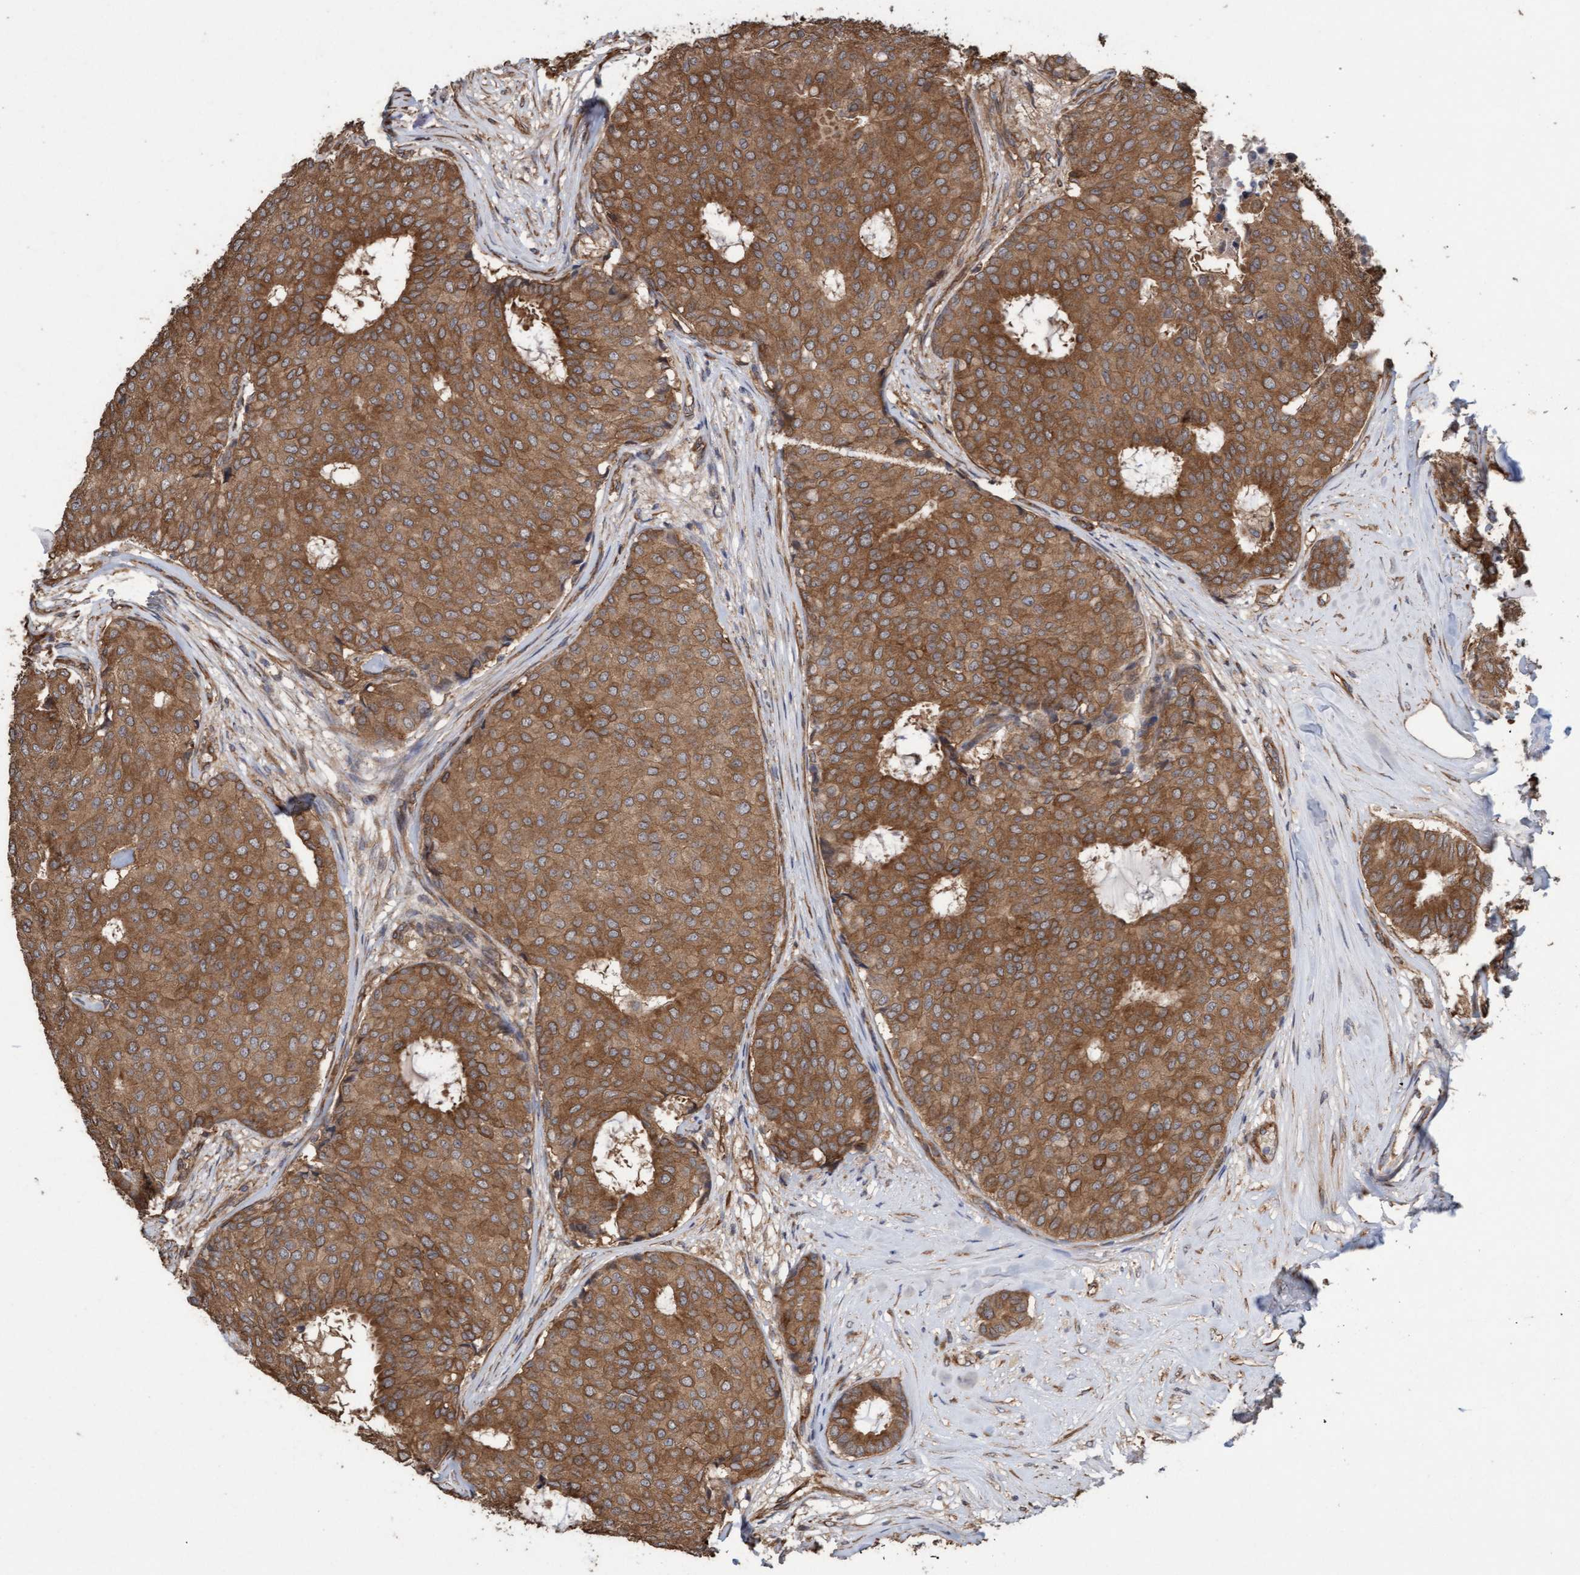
{"staining": {"intensity": "moderate", "quantity": ">75%", "location": "cytoplasmic/membranous"}, "tissue": "breast cancer", "cell_type": "Tumor cells", "image_type": "cancer", "snomed": [{"axis": "morphology", "description": "Duct carcinoma"}, {"axis": "topography", "description": "Breast"}], "caption": "There is medium levels of moderate cytoplasmic/membranous staining in tumor cells of breast intraductal carcinoma, as demonstrated by immunohistochemical staining (brown color).", "gene": "CDC42EP4", "patient": {"sex": "female", "age": 75}}